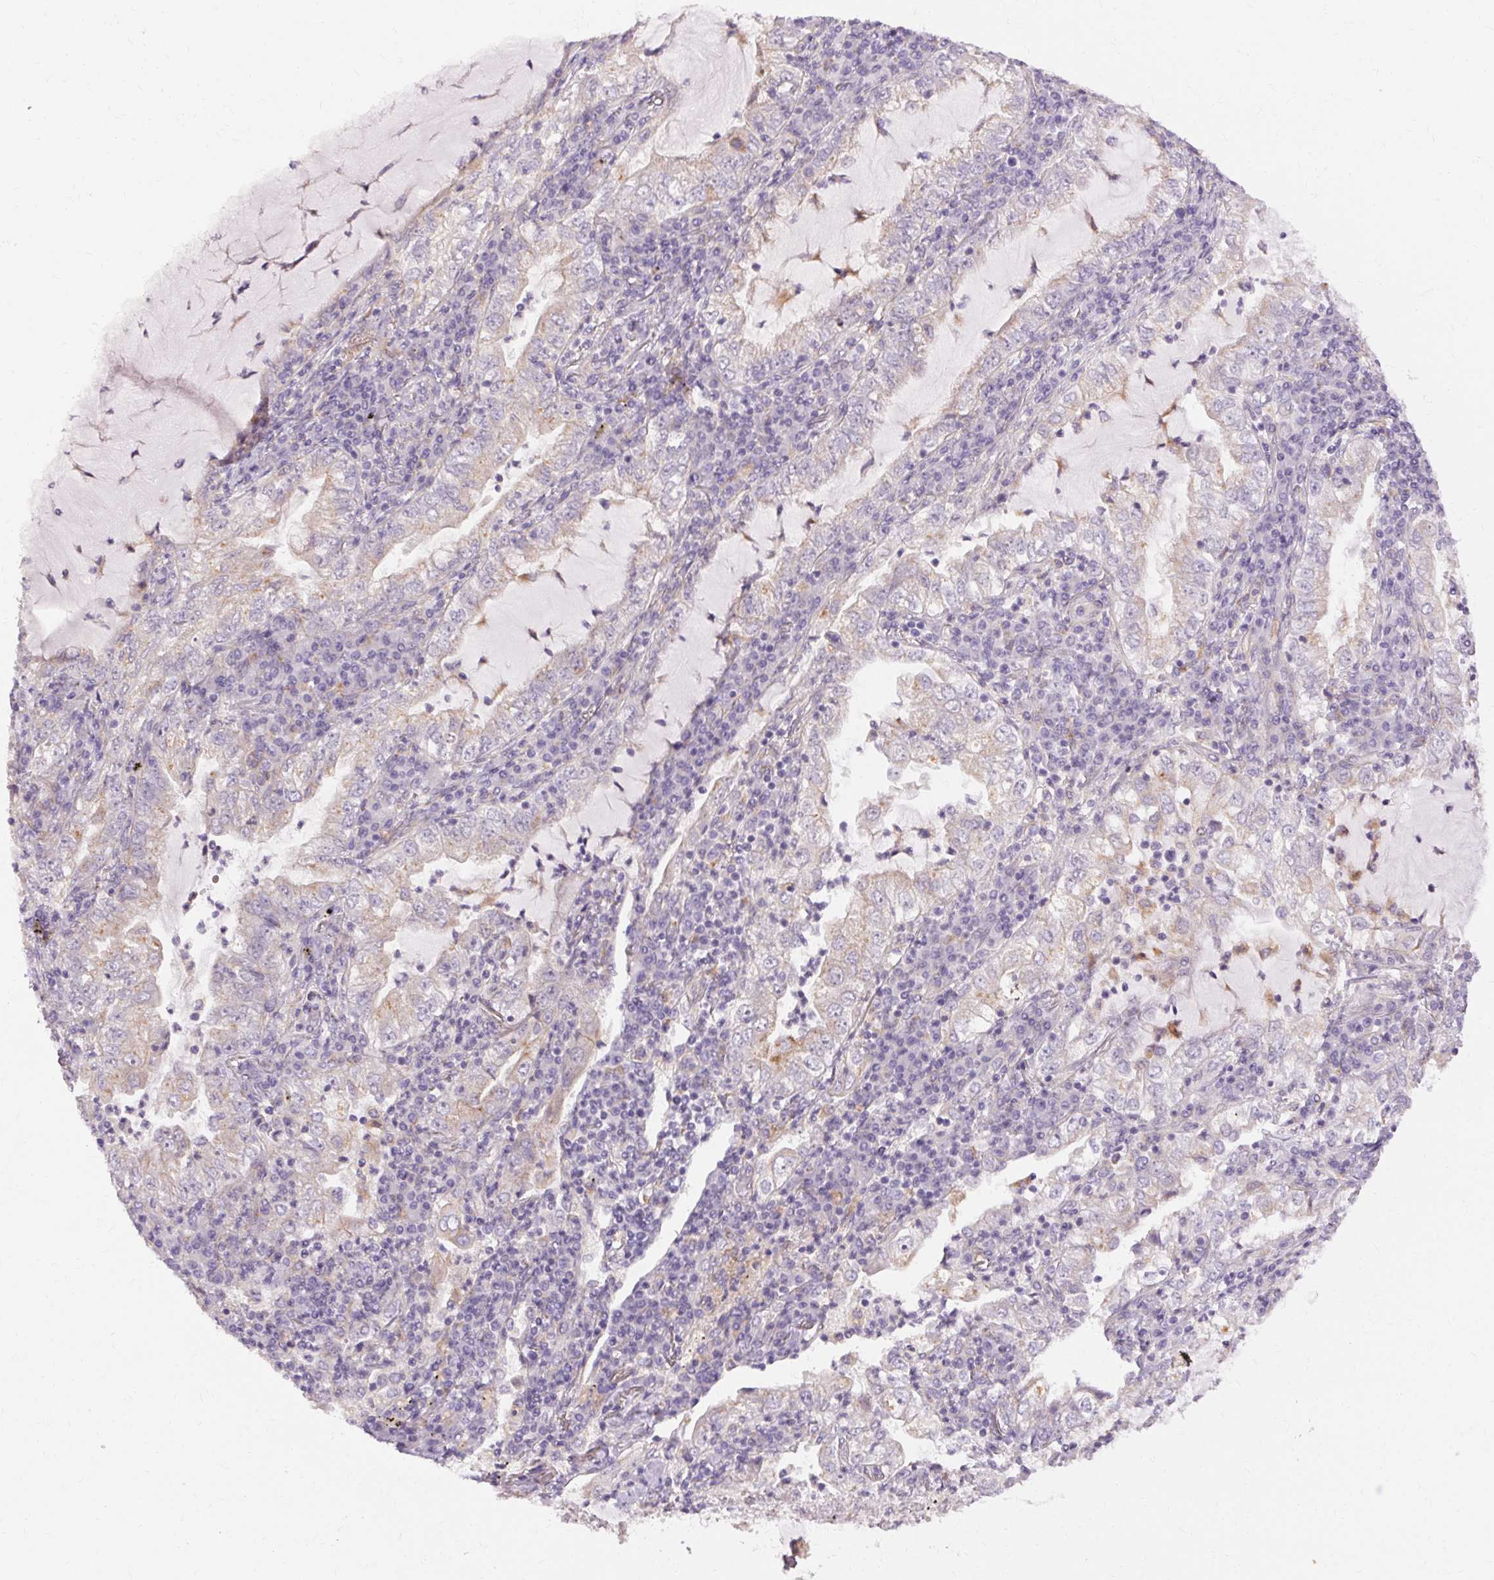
{"staining": {"intensity": "moderate", "quantity": "<25%", "location": "cytoplasmic/membranous"}, "tissue": "lung cancer", "cell_type": "Tumor cells", "image_type": "cancer", "snomed": [{"axis": "morphology", "description": "Adenocarcinoma, NOS"}, {"axis": "topography", "description": "Lung"}], "caption": "Immunohistochemistry (IHC) histopathology image of neoplastic tissue: lung cancer stained using immunohistochemistry (IHC) exhibits low levels of moderate protein expression localized specifically in the cytoplasmic/membranous of tumor cells, appearing as a cytoplasmic/membranous brown color.", "gene": "TM6SF1", "patient": {"sex": "female", "age": 73}}